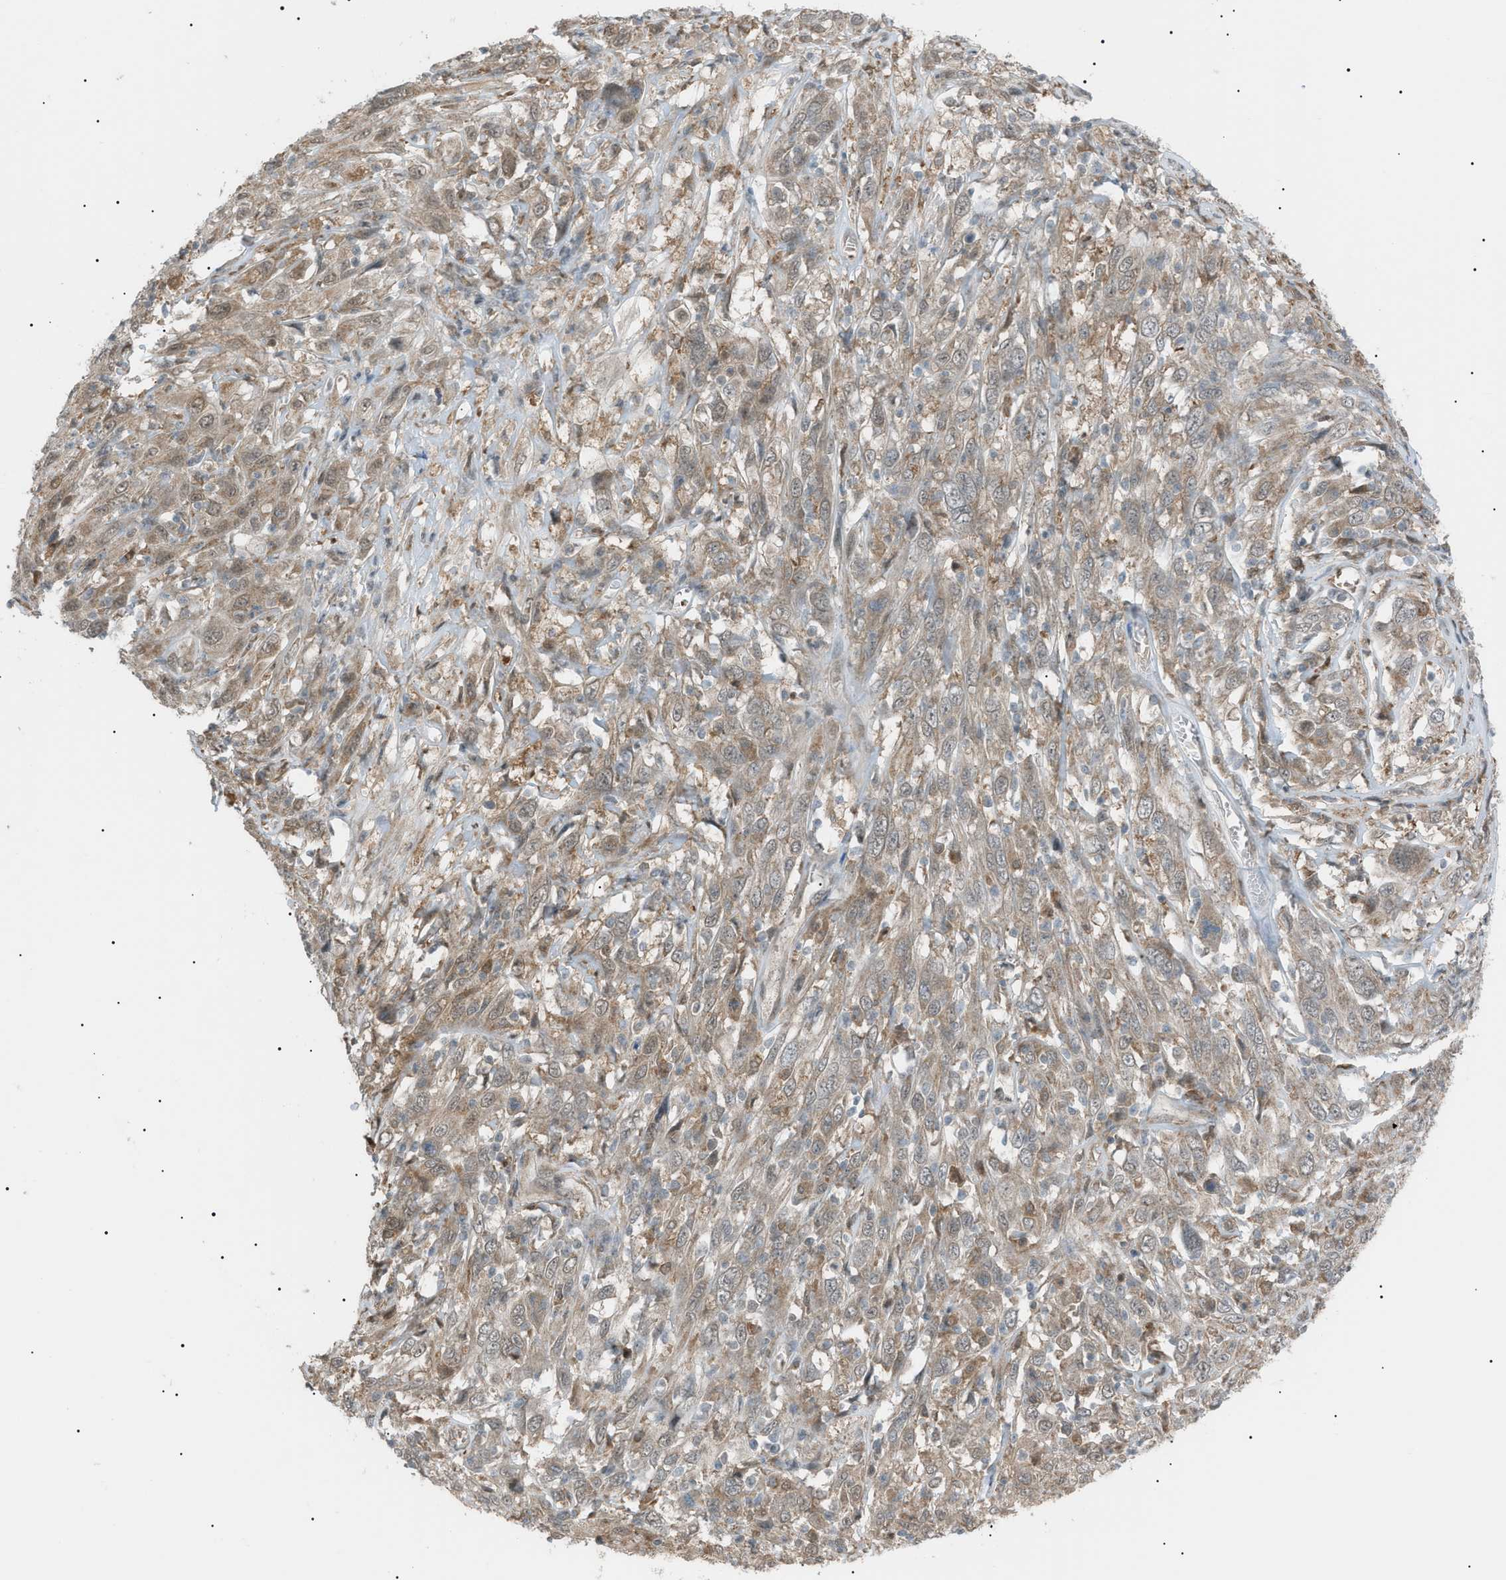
{"staining": {"intensity": "weak", "quantity": ">75%", "location": "cytoplasmic/membranous,nuclear"}, "tissue": "cervical cancer", "cell_type": "Tumor cells", "image_type": "cancer", "snomed": [{"axis": "morphology", "description": "Squamous cell carcinoma, NOS"}, {"axis": "topography", "description": "Cervix"}], "caption": "Cervical cancer (squamous cell carcinoma) tissue displays weak cytoplasmic/membranous and nuclear staining in about >75% of tumor cells", "gene": "LPIN2", "patient": {"sex": "female", "age": 46}}